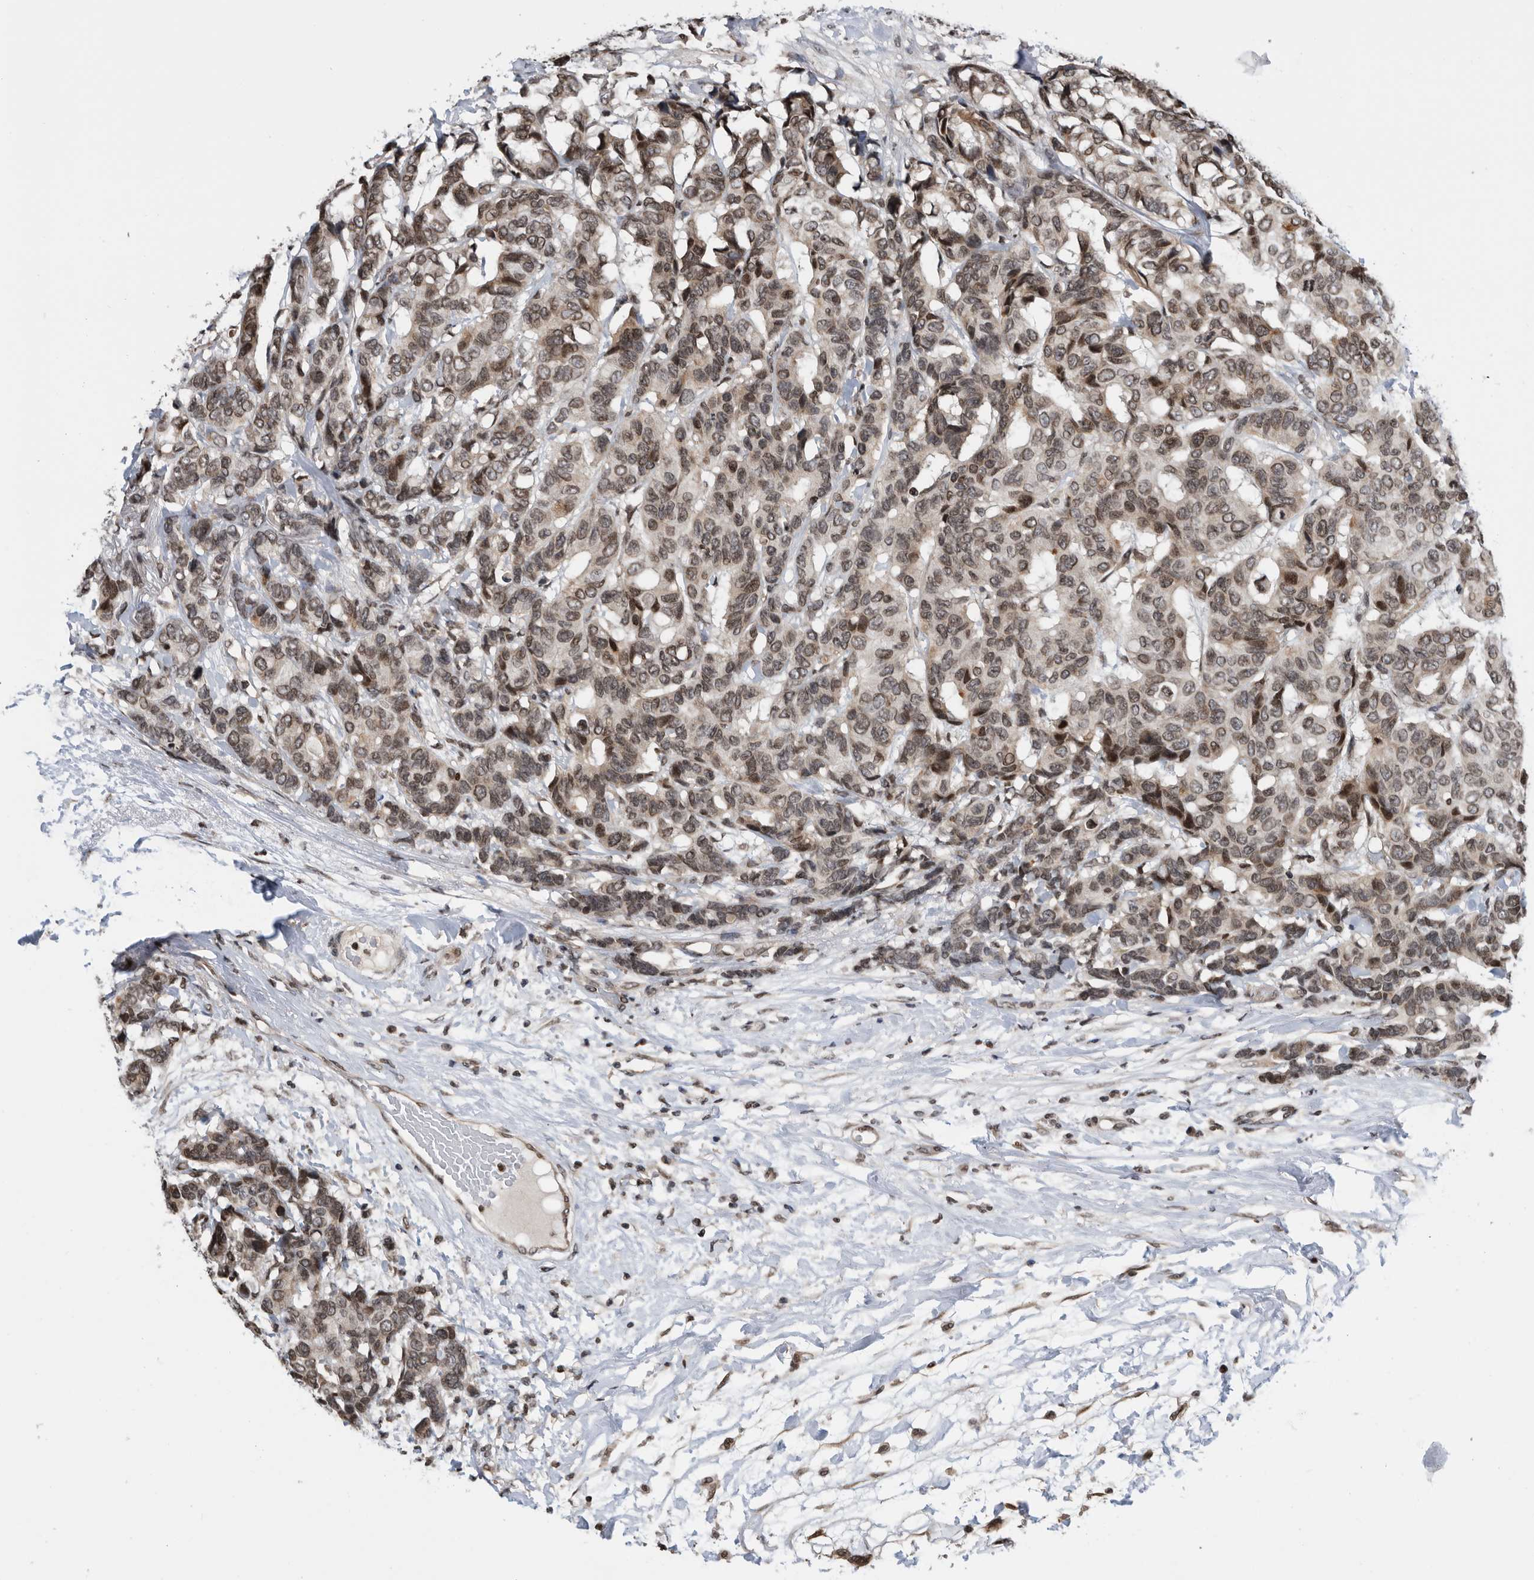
{"staining": {"intensity": "moderate", "quantity": ">75%", "location": "nuclear"}, "tissue": "breast cancer", "cell_type": "Tumor cells", "image_type": "cancer", "snomed": [{"axis": "morphology", "description": "Duct carcinoma"}, {"axis": "topography", "description": "Breast"}], "caption": "DAB immunohistochemical staining of human breast cancer exhibits moderate nuclear protein positivity in about >75% of tumor cells.", "gene": "SNRNP48", "patient": {"sex": "female", "age": 87}}